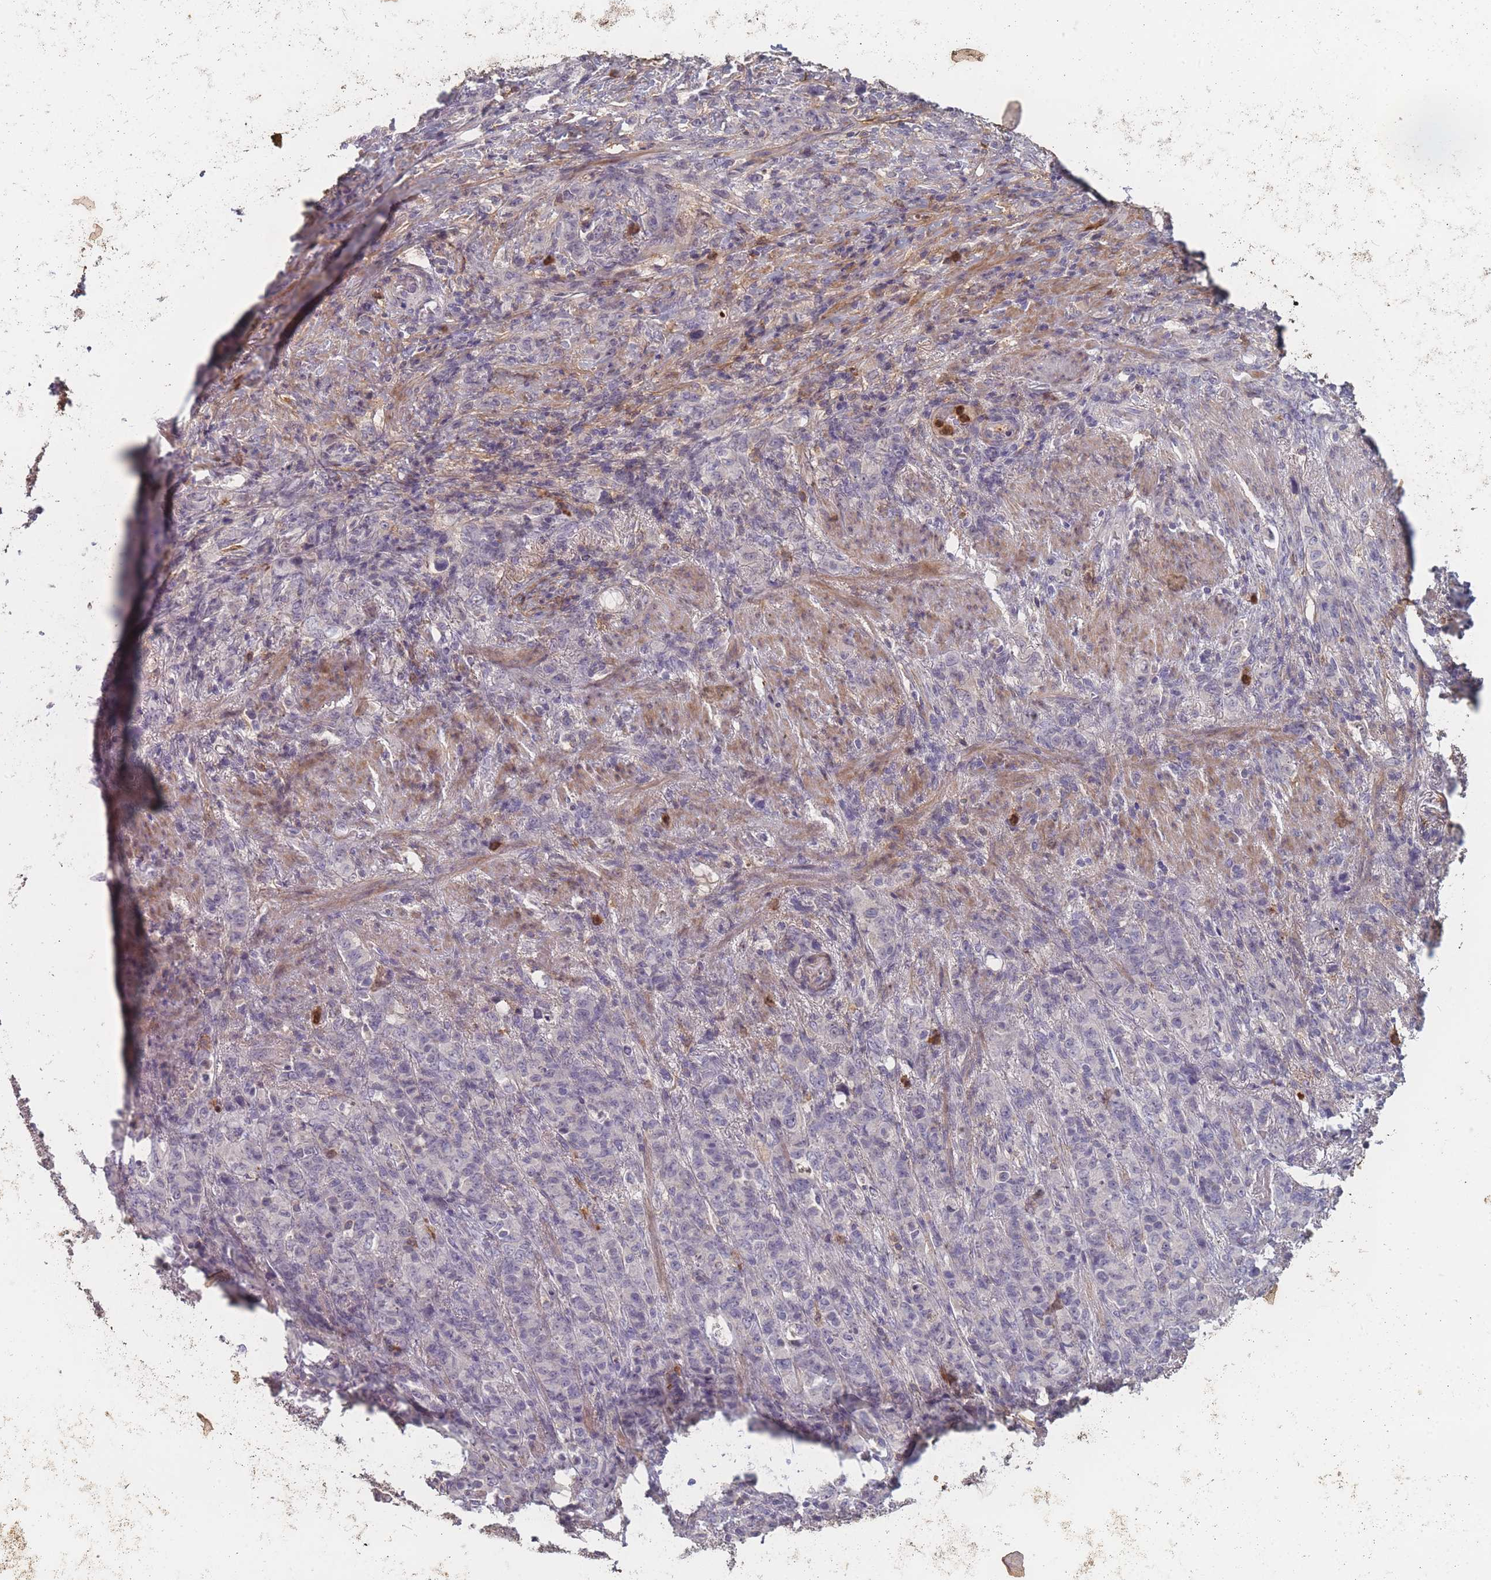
{"staining": {"intensity": "negative", "quantity": "none", "location": "none"}, "tissue": "stomach cancer", "cell_type": "Tumor cells", "image_type": "cancer", "snomed": [{"axis": "morphology", "description": "Adenocarcinoma, NOS"}, {"axis": "topography", "description": "Stomach"}], "caption": "An immunohistochemistry (IHC) histopathology image of stomach cancer (adenocarcinoma) is shown. There is no staining in tumor cells of stomach cancer (adenocarcinoma).", "gene": "BST1", "patient": {"sex": "female", "age": 79}}